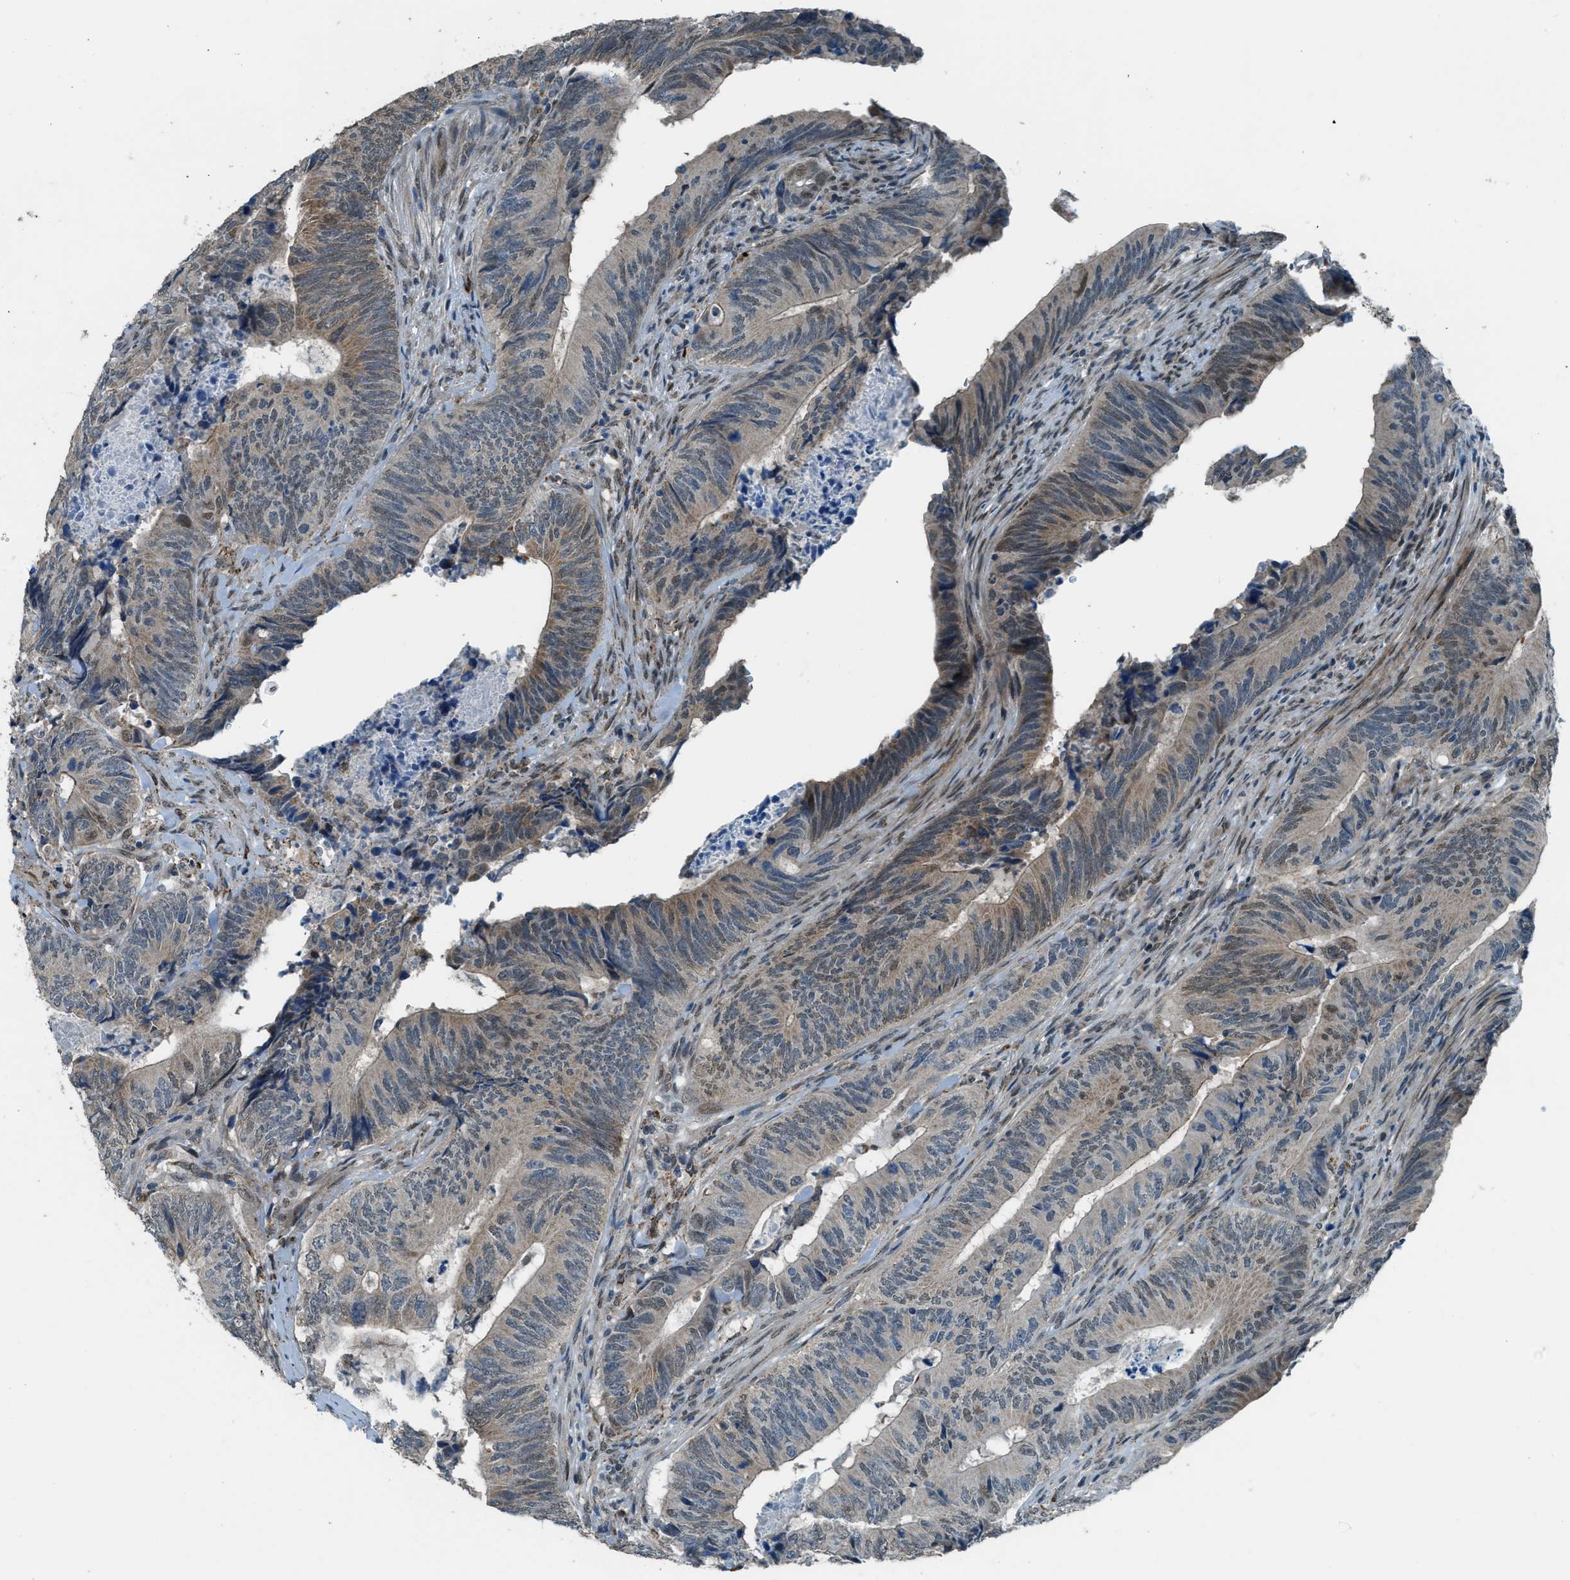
{"staining": {"intensity": "weak", "quantity": "25%-75%", "location": "cytoplasmic/membranous,nuclear"}, "tissue": "colorectal cancer", "cell_type": "Tumor cells", "image_type": "cancer", "snomed": [{"axis": "morphology", "description": "Normal tissue, NOS"}, {"axis": "morphology", "description": "Adenocarcinoma, NOS"}, {"axis": "topography", "description": "Colon"}], "caption": "A photomicrograph of colorectal adenocarcinoma stained for a protein shows weak cytoplasmic/membranous and nuclear brown staining in tumor cells.", "gene": "NPEPL1", "patient": {"sex": "male", "age": 56}}